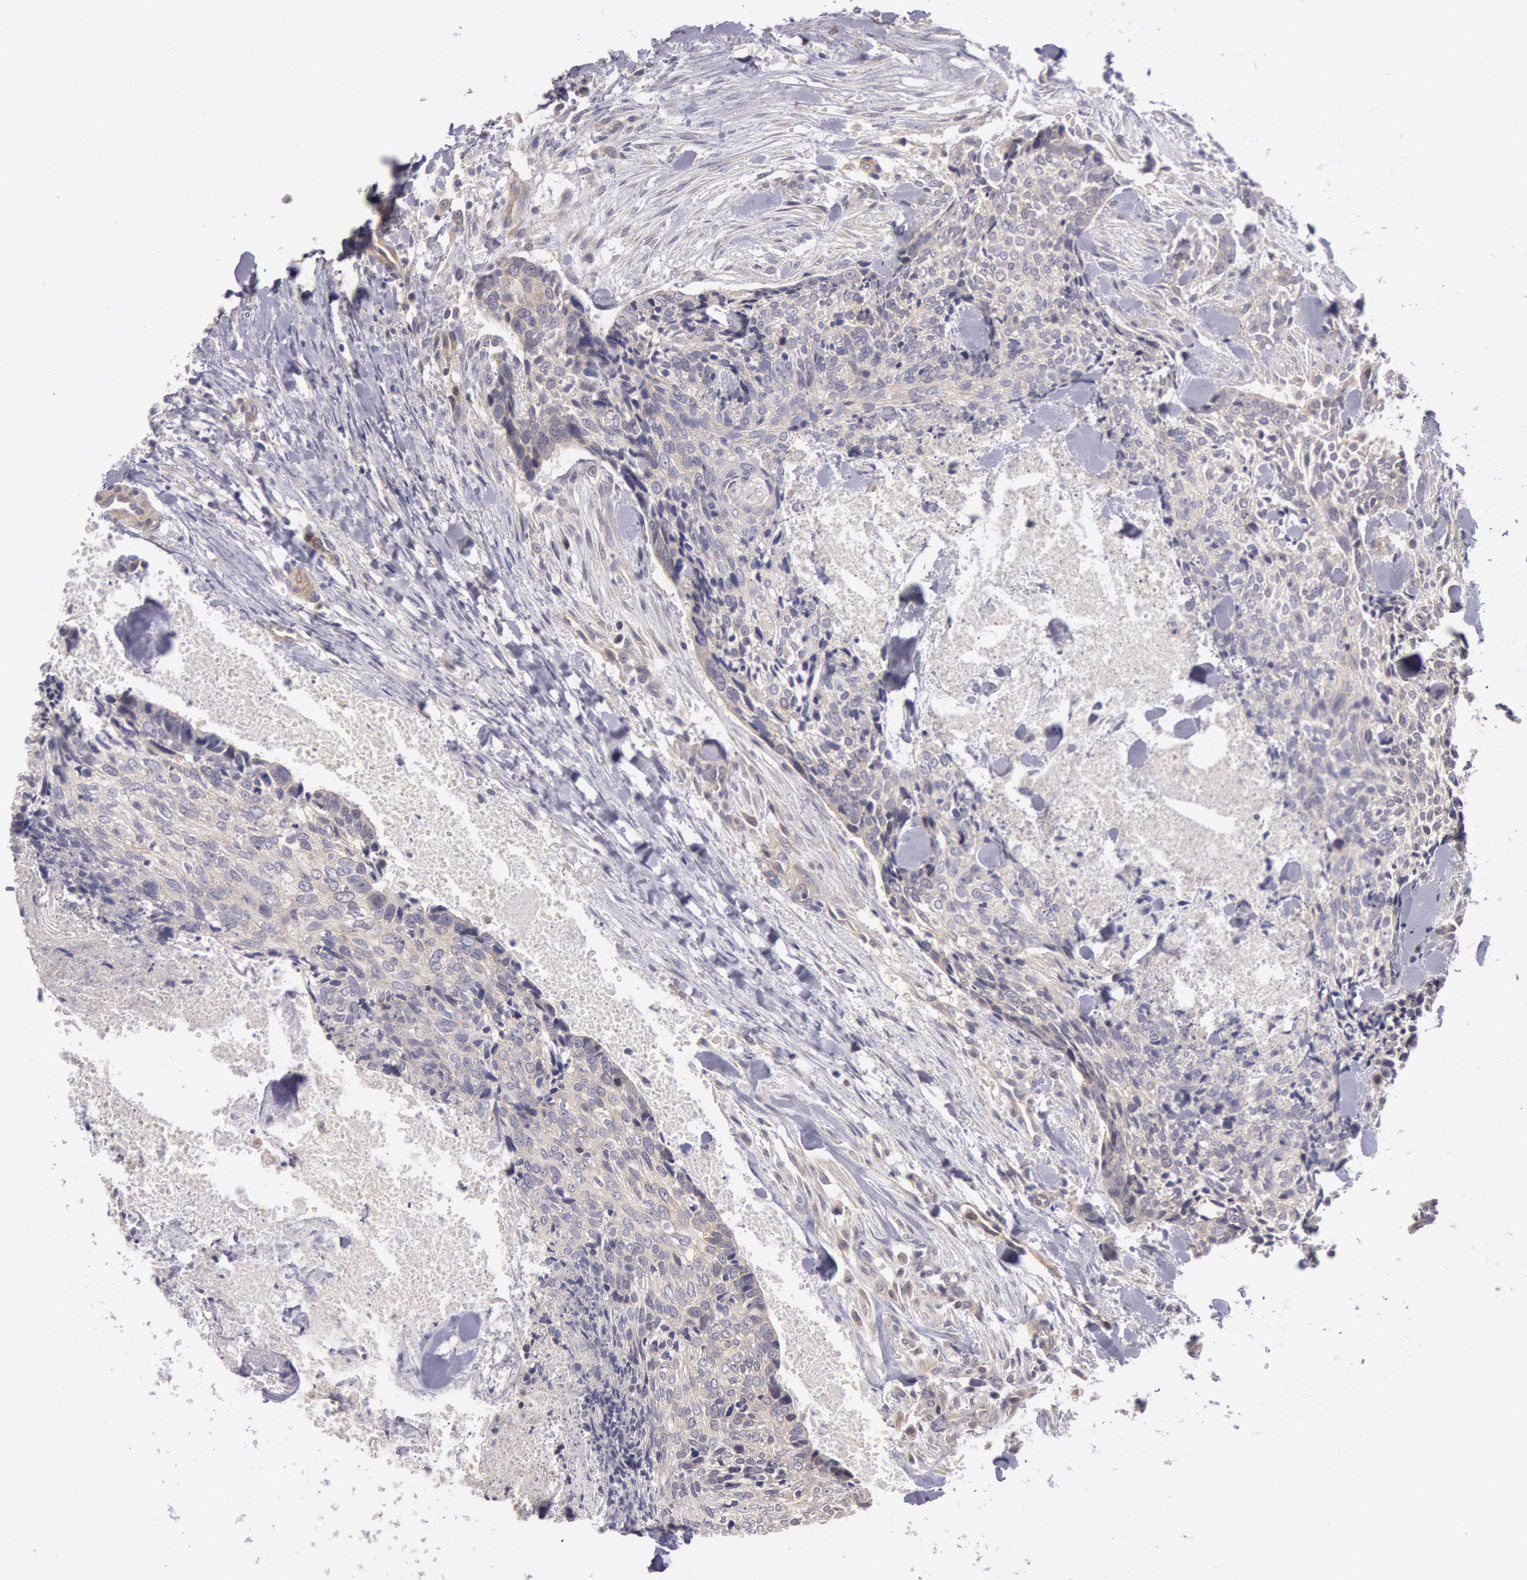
{"staining": {"intensity": "negative", "quantity": "none", "location": "none"}, "tissue": "head and neck cancer", "cell_type": "Tumor cells", "image_type": "cancer", "snomed": [{"axis": "morphology", "description": "Squamous cell carcinoma, NOS"}, {"axis": "topography", "description": "Salivary gland"}, {"axis": "topography", "description": "Head-Neck"}], "caption": "This photomicrograph is of head and neck squamous cell carcinoma stained with IHC to label a protein in brown with the nuclei are counter-stained blue. There is no positivity in tumor cells.", "gene": "AMOTL1", "patient": {"sex": "male", "age": 70}}